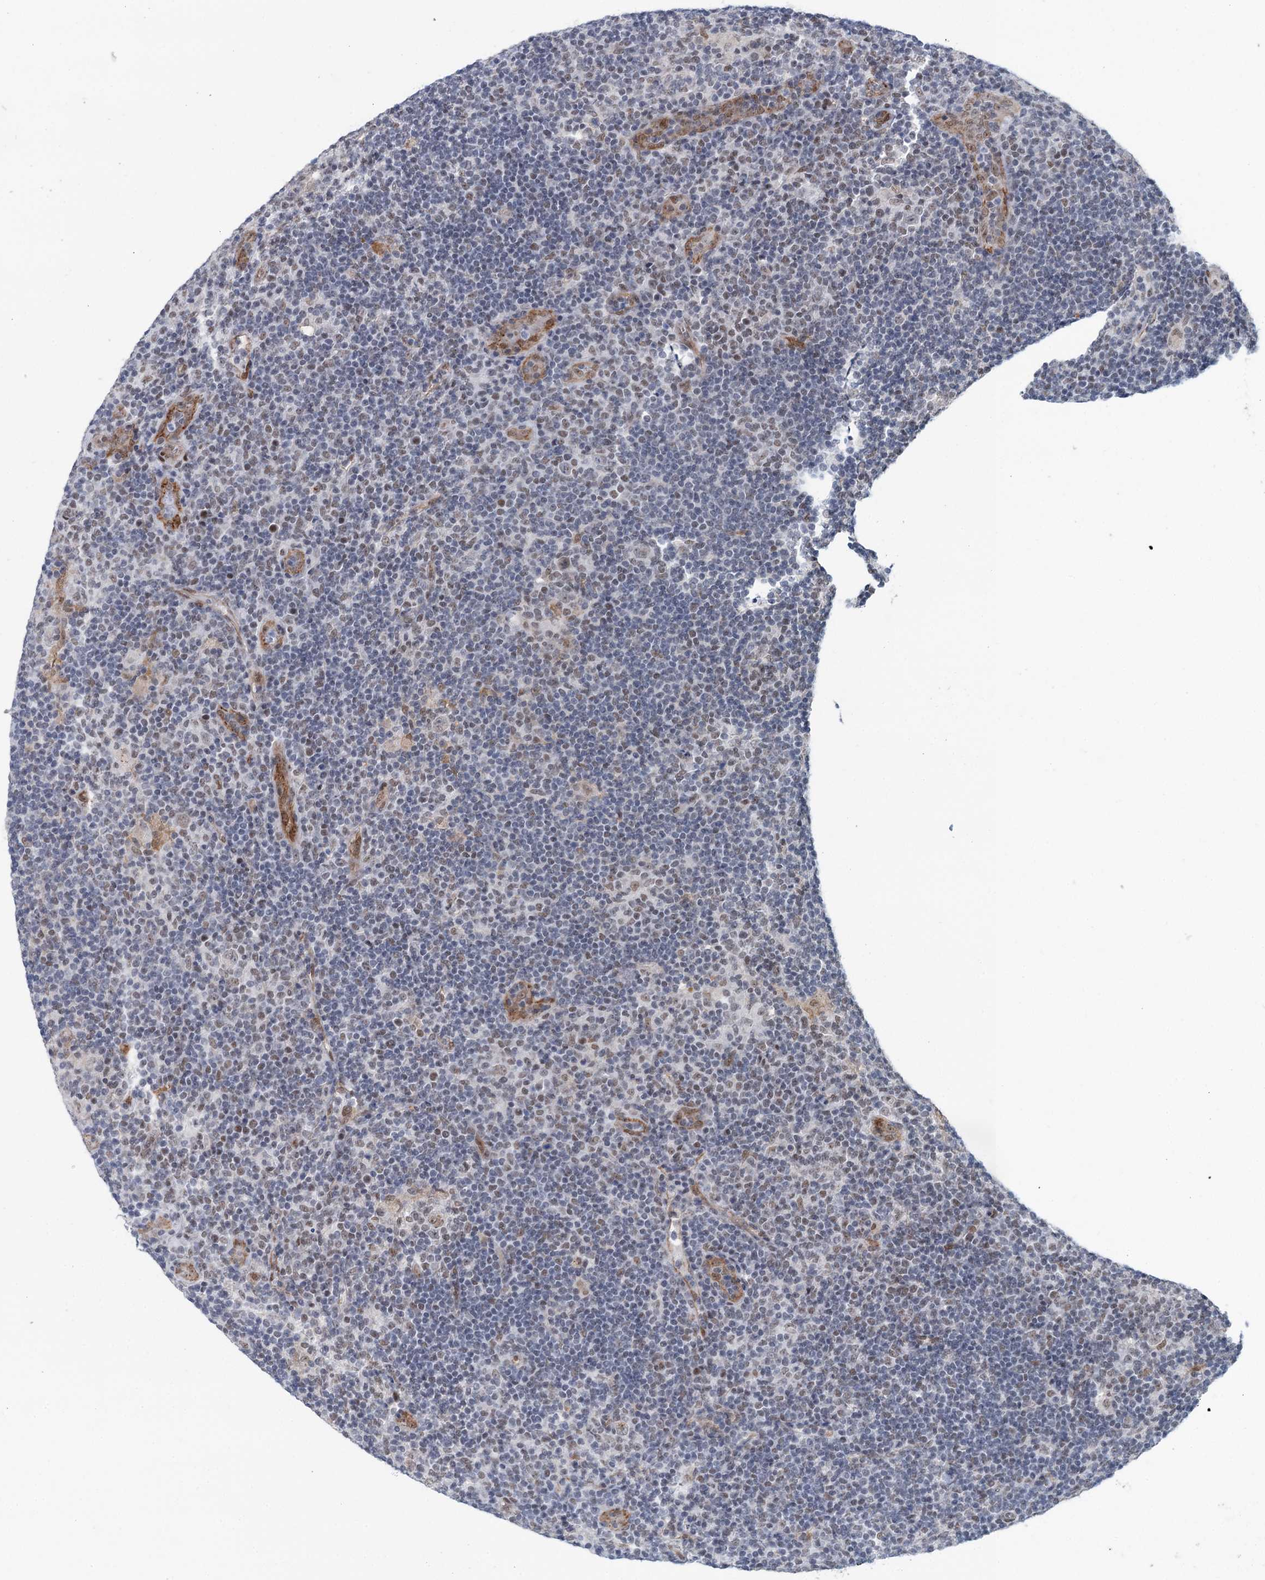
{"staining": {"intensity": "negative", "quantity": "none", "location": "none"}, "tissue": "lymphoma", "cell_type": "Tumor cells", "image_type": "cancer", "snomed": [{"axis": "morphology", "description": "Hodgkin's disease, NOS"}, {"axis": "topography", "description": "Lymph node"}], "caption": "Immunohistochemistry (IHC) photomicrograph of Hodgkin's disease stained for a protein (brown), which reveals no positivity in tumor cells.", "gene": "FAM53A", "patient": {"sex": "female", "age": 57}}